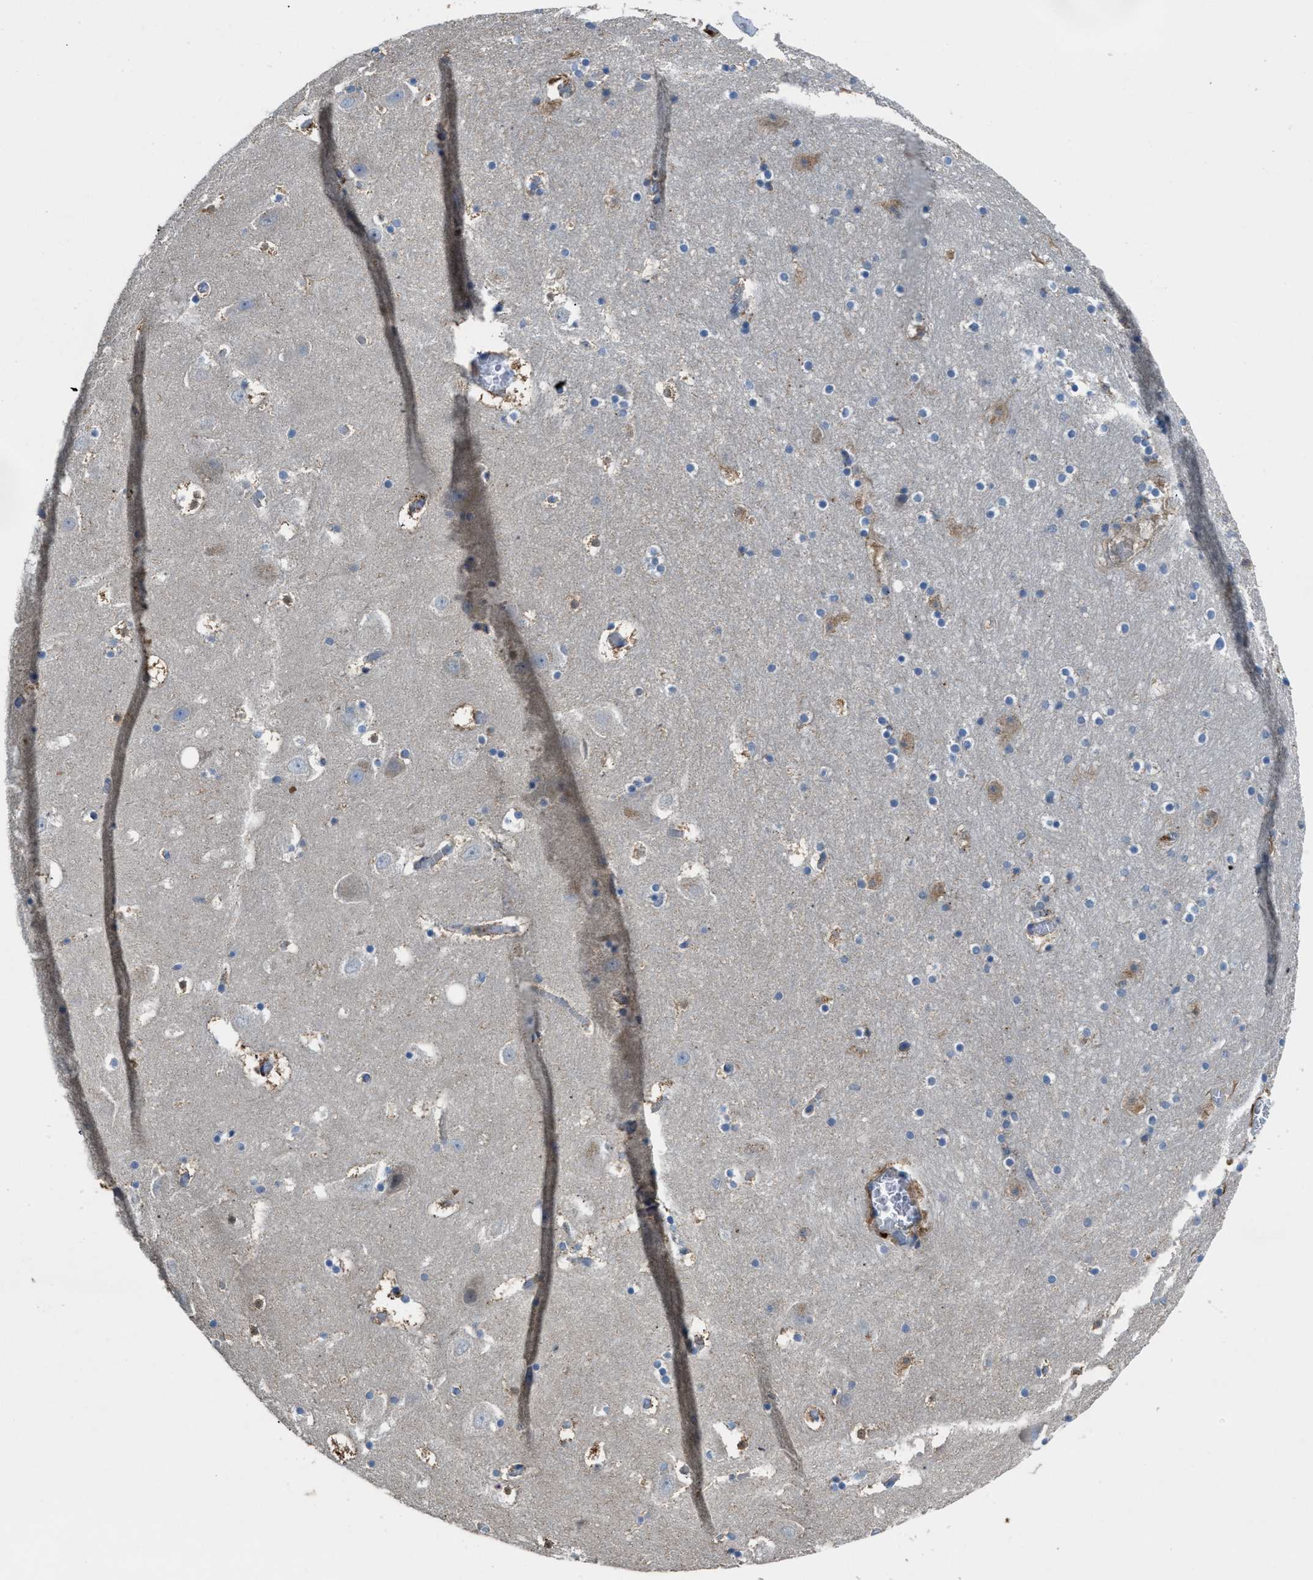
{"staining": {"intensity": "moderate", "quantity": "<25%", "location": "cytoplasmic/membranous"}, "tissue": "hippocampus", "cell_type": "Glial cells", "image_type": "normal", "snomed": [{"axis": "morphology", "description": "Normal tissue, NOS"}, {"axis": "topography", "description": "Hippocampus"}], "caption": "Human hippocampus stained with a brown dye reveals moderate cytoplasmic/membranous positive expression in about <25% of glial cells.", "gene": "MAP3K20", "patient": {"sex": "male", "age": 45}}